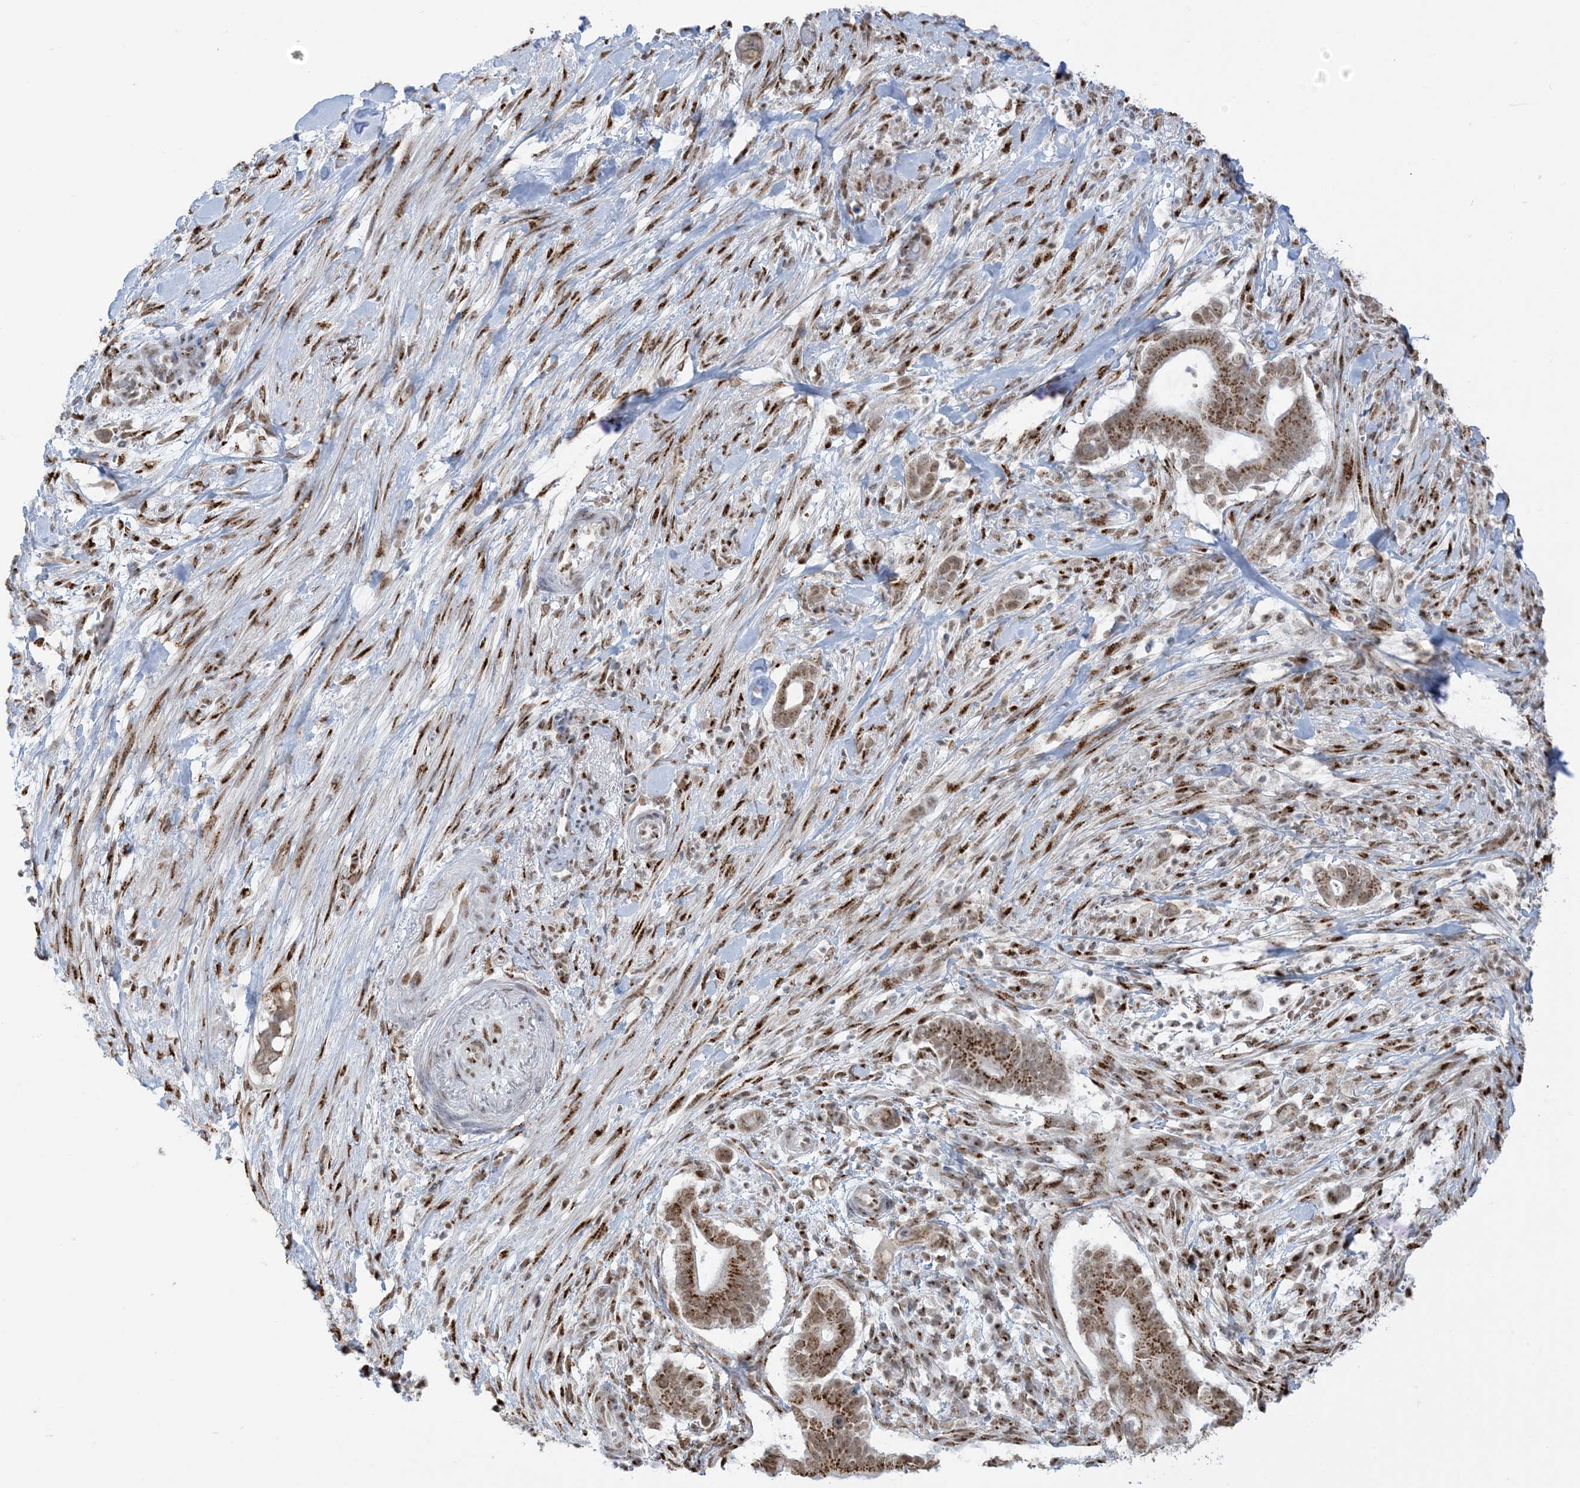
{"staining": {"intensity": "moderate", "quantity": ">75%", "location": "cytoplasmic/membranous,nuclear"}, "tissue": "pancreatic cancer", "cell_type": "Tumor cells", "image_type": "cancer", "snomed": [{"axis": "morphology", "description": "Adenocarcinoma, NOS"}, {"axis": "topography", "description": "Pancreas"}], "caption": "IHC of human pancreatic cancer displays medium levels of moderate cytoplasmic/membranous and nuclear staining in about >75% of tumor cells.", "gene": "GPR107", "patient": {"sex": "male", "age": 68}}